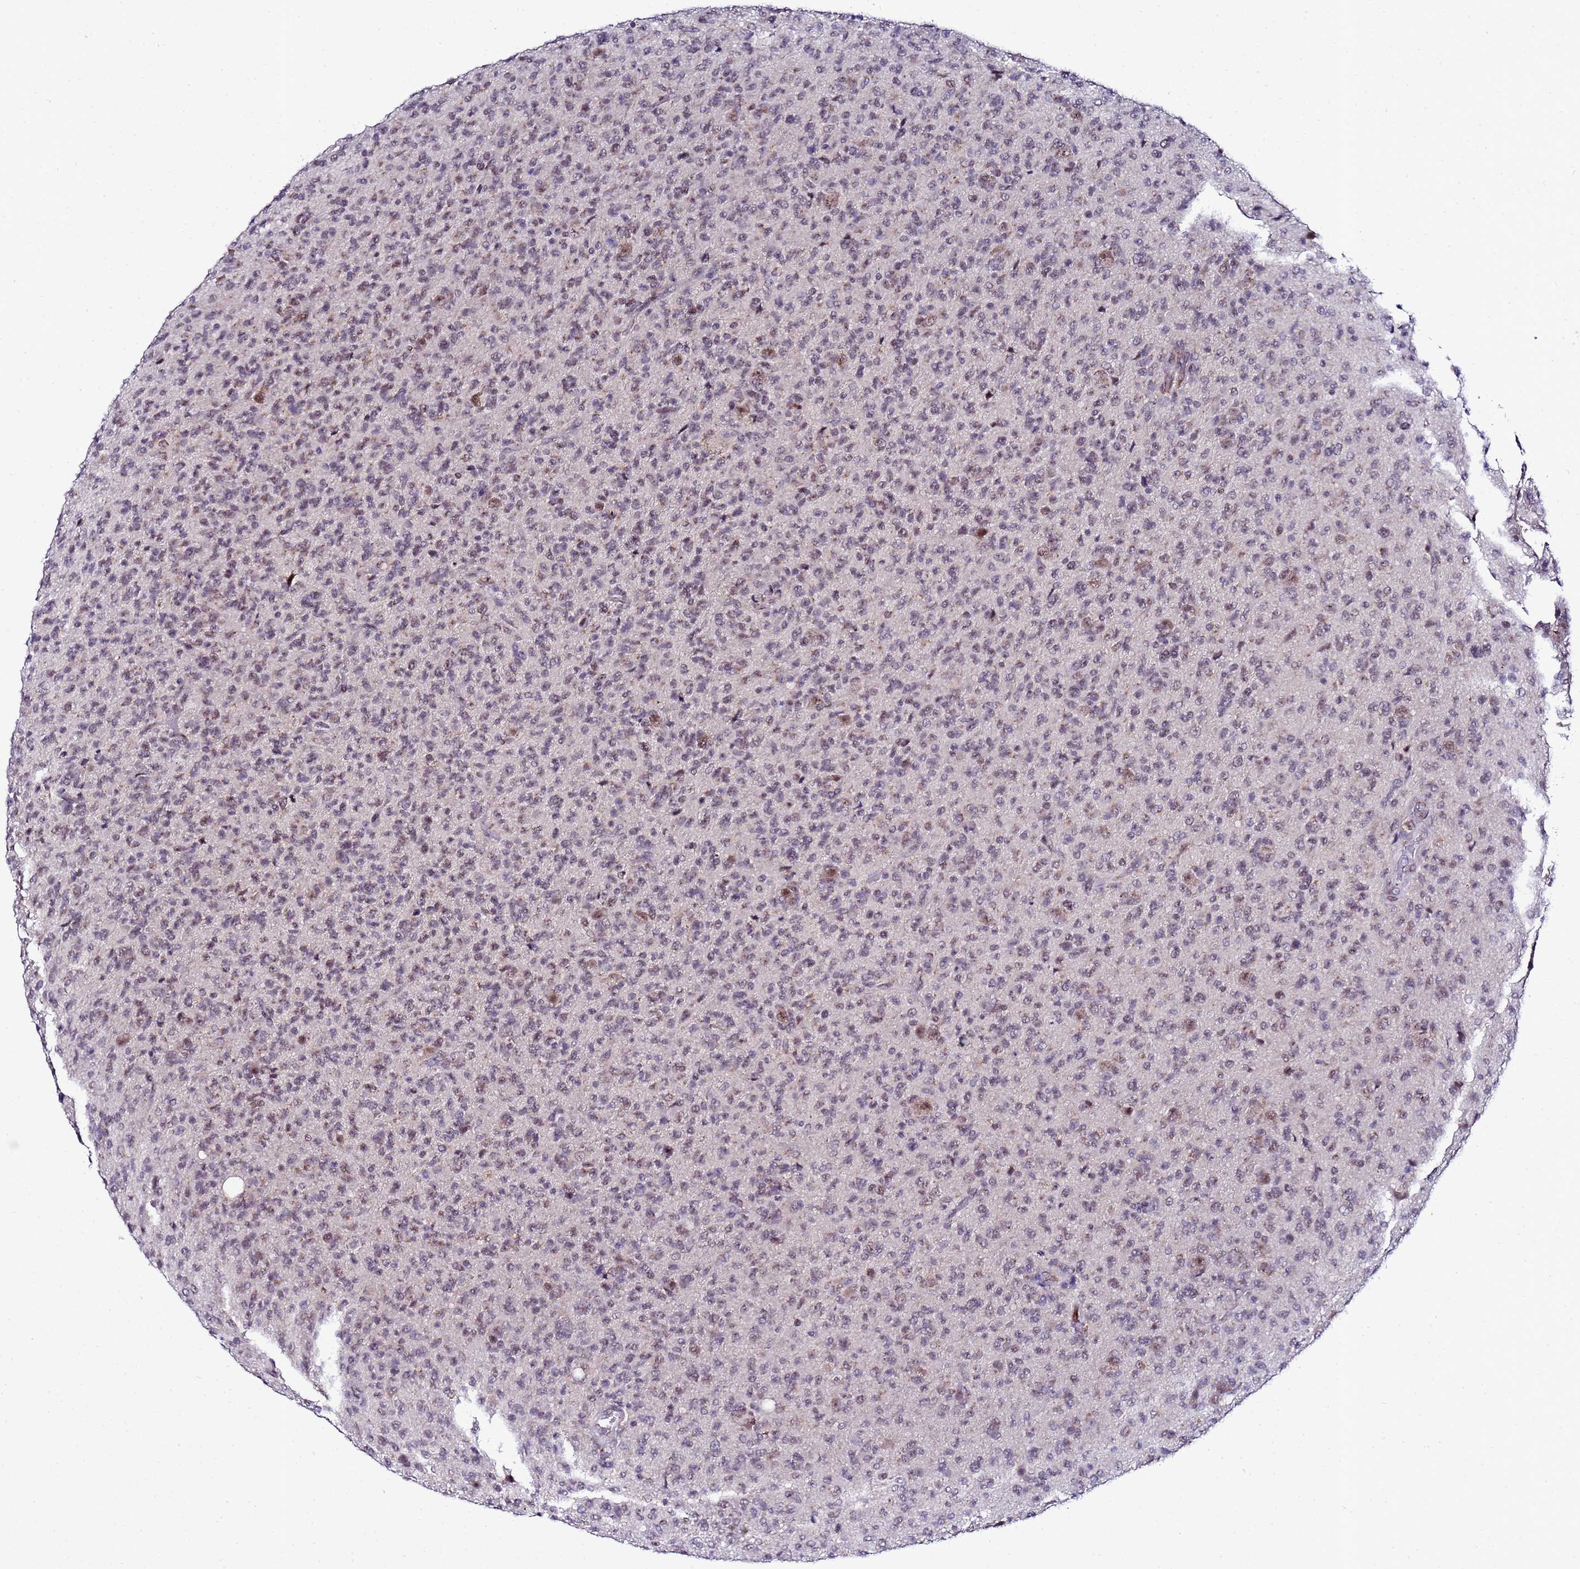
{"staining": {"intensity": "weak", "quantity": "25%-75%", "location": "cytoplasmic/membranous,nuclear"}, "tissue": "glioma", "cell_type": "Tumor cells", "image_type": "cancer", "snomed": [{"axis": "morphology", "description": "Glioma, malignant, High grade"}, {"axis": "topography", "description": "Brain"}], "caption": "Human glioma stained with a protein marker displays weak staining in tumor cells.", "gene": "C19orf47", "patient": {"sex": "female", "age": 57}}